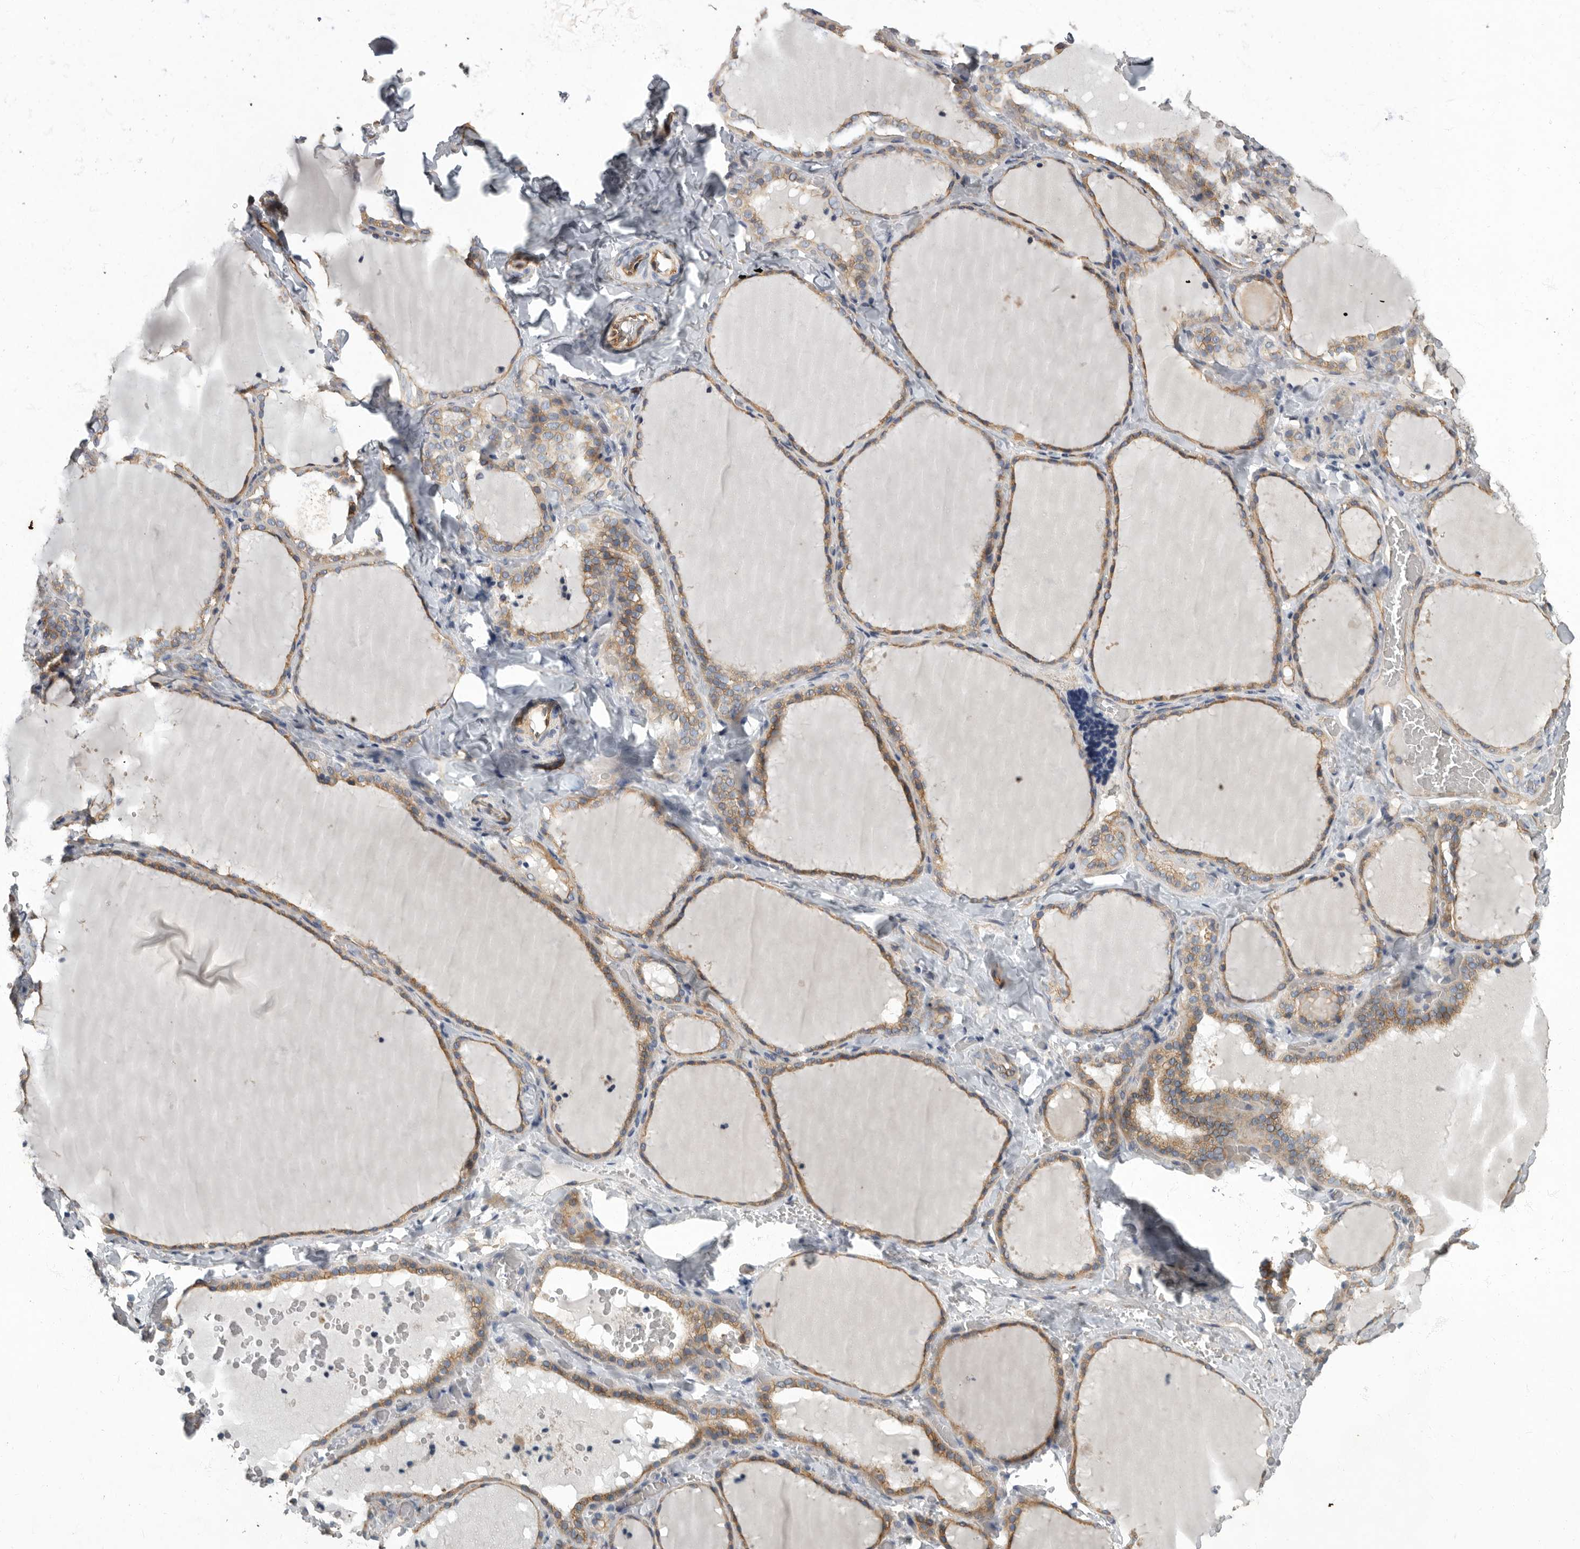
{"staining": {"intensity": "moderate", "quantity": ">75%", "location": "cytoplasmic/membranous"}, "tissue": "thyroid gland", "cell_type": "Glandular cells", "image_type": "normal", "snomed": [{"axis": "morphology", "description": "Normal tissue, NOS"}, {"axis": "topography", "description": "Thyroid gland"}], "caption": "Immunohistochemistry (DAB (3,3'-diaminobenzidine)) staining of unremarkable thyroid gland displays moderate cytoplasmic/membranous protein staining in about >75% of glandular cells.", "gene": "PDK1", "patient": {"sex": "female", "age": 22}}